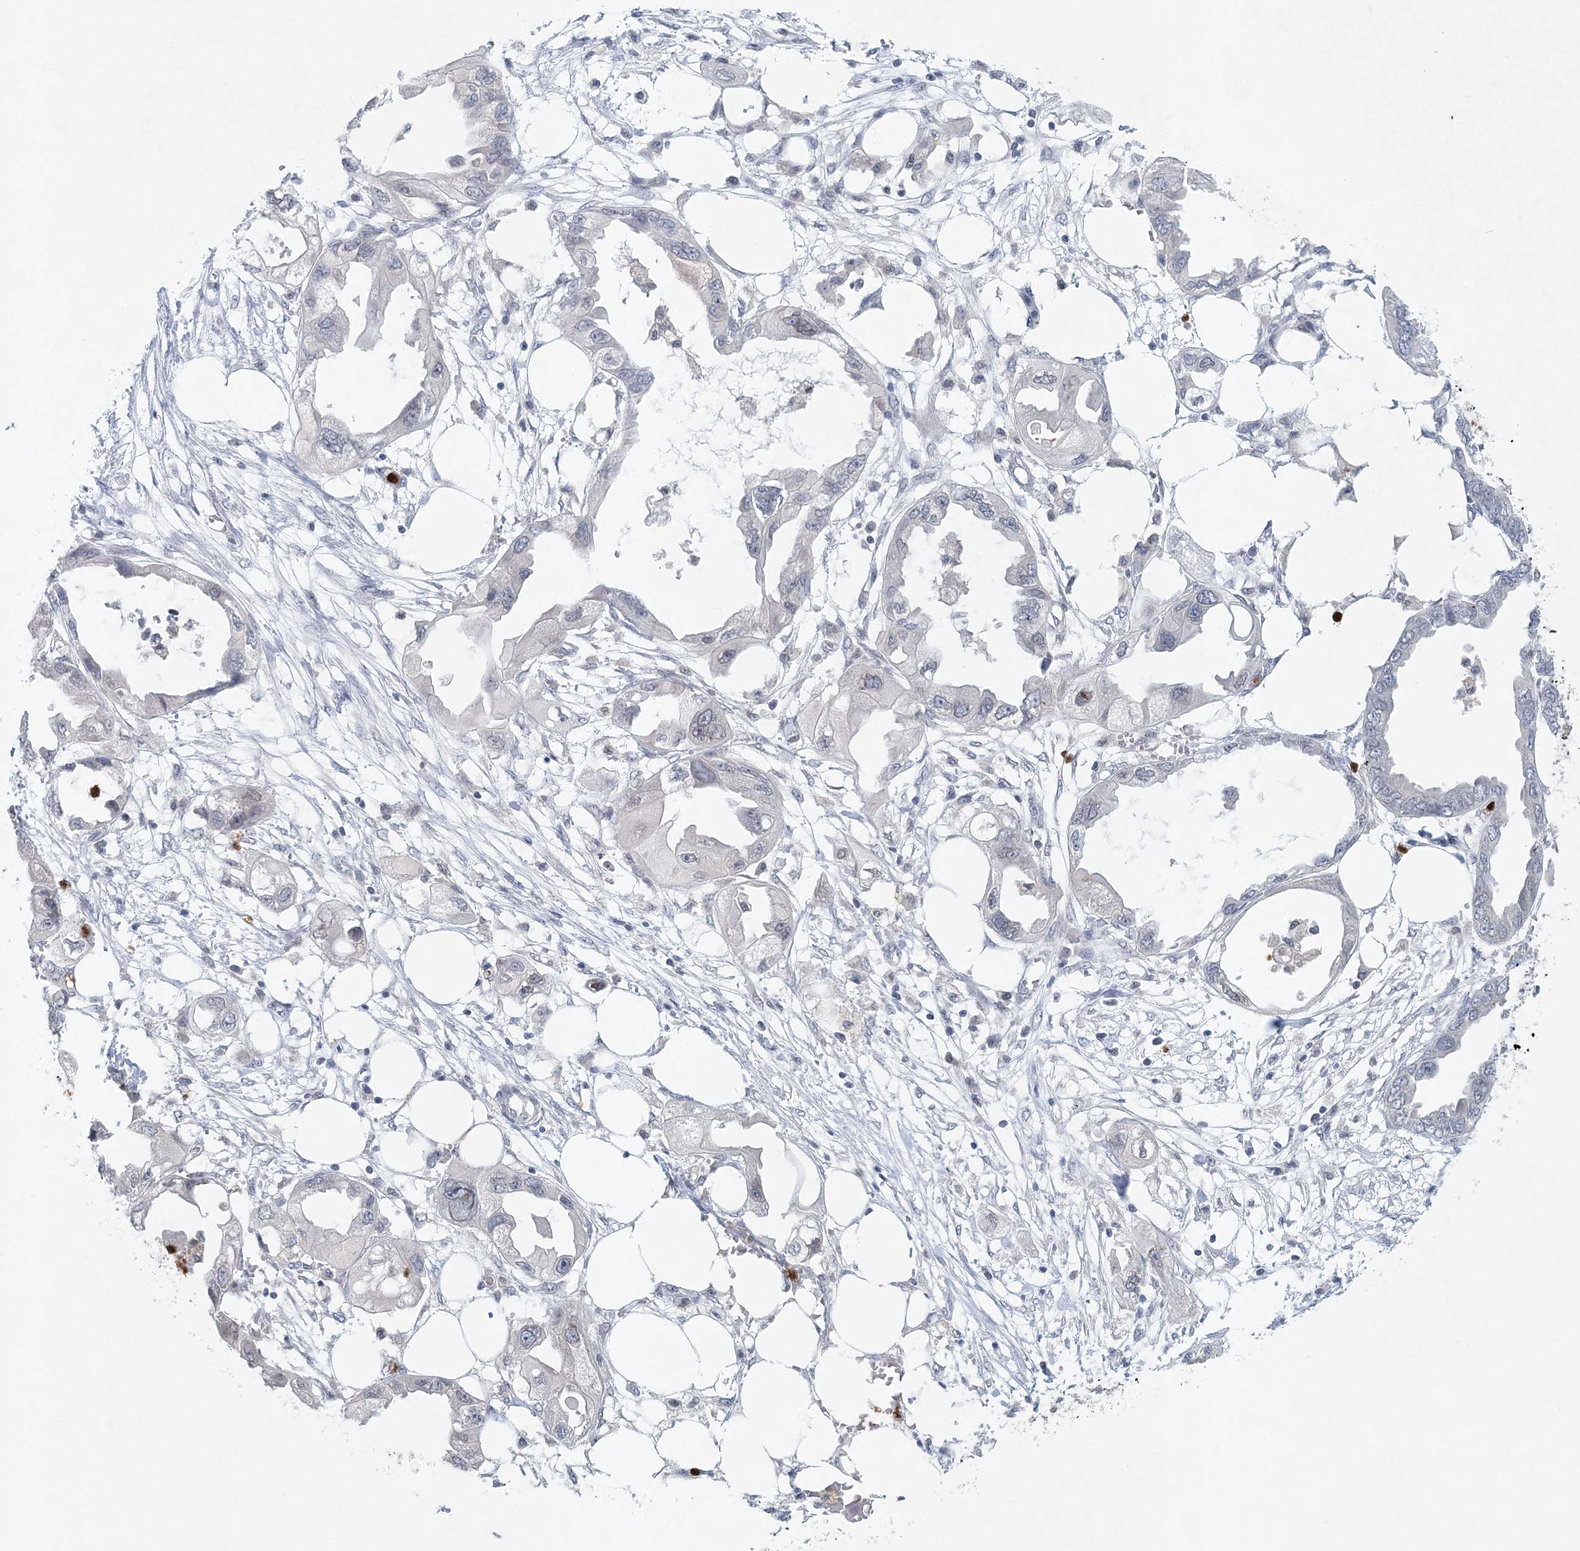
{"staining": {"intensity": "negative", "quantity": "none", "location": "none"}, "tissue": "endometrial cancer", "cell_type": "Tumor cells", "image_type": "cancer", "snomed": [{"axis": "morphology", "description": "Adenocarcinoma, NOS"}, {"axis": "morphology", "description": "Adenocarcinoma, metastatic, NOS"}, {"axis": "topography", "description": "Adipose tissue"}, {"axis": "topography", "description": "Endometrium"}], "caption": "High power microscopy photomicrograph of an IHC histopathology image of metastatic adenocarcinoma (endometrial), revealing no significant staining in tumor cells.", "gene": "NUP54", "patient": {"sex": "female", "age": 67}}